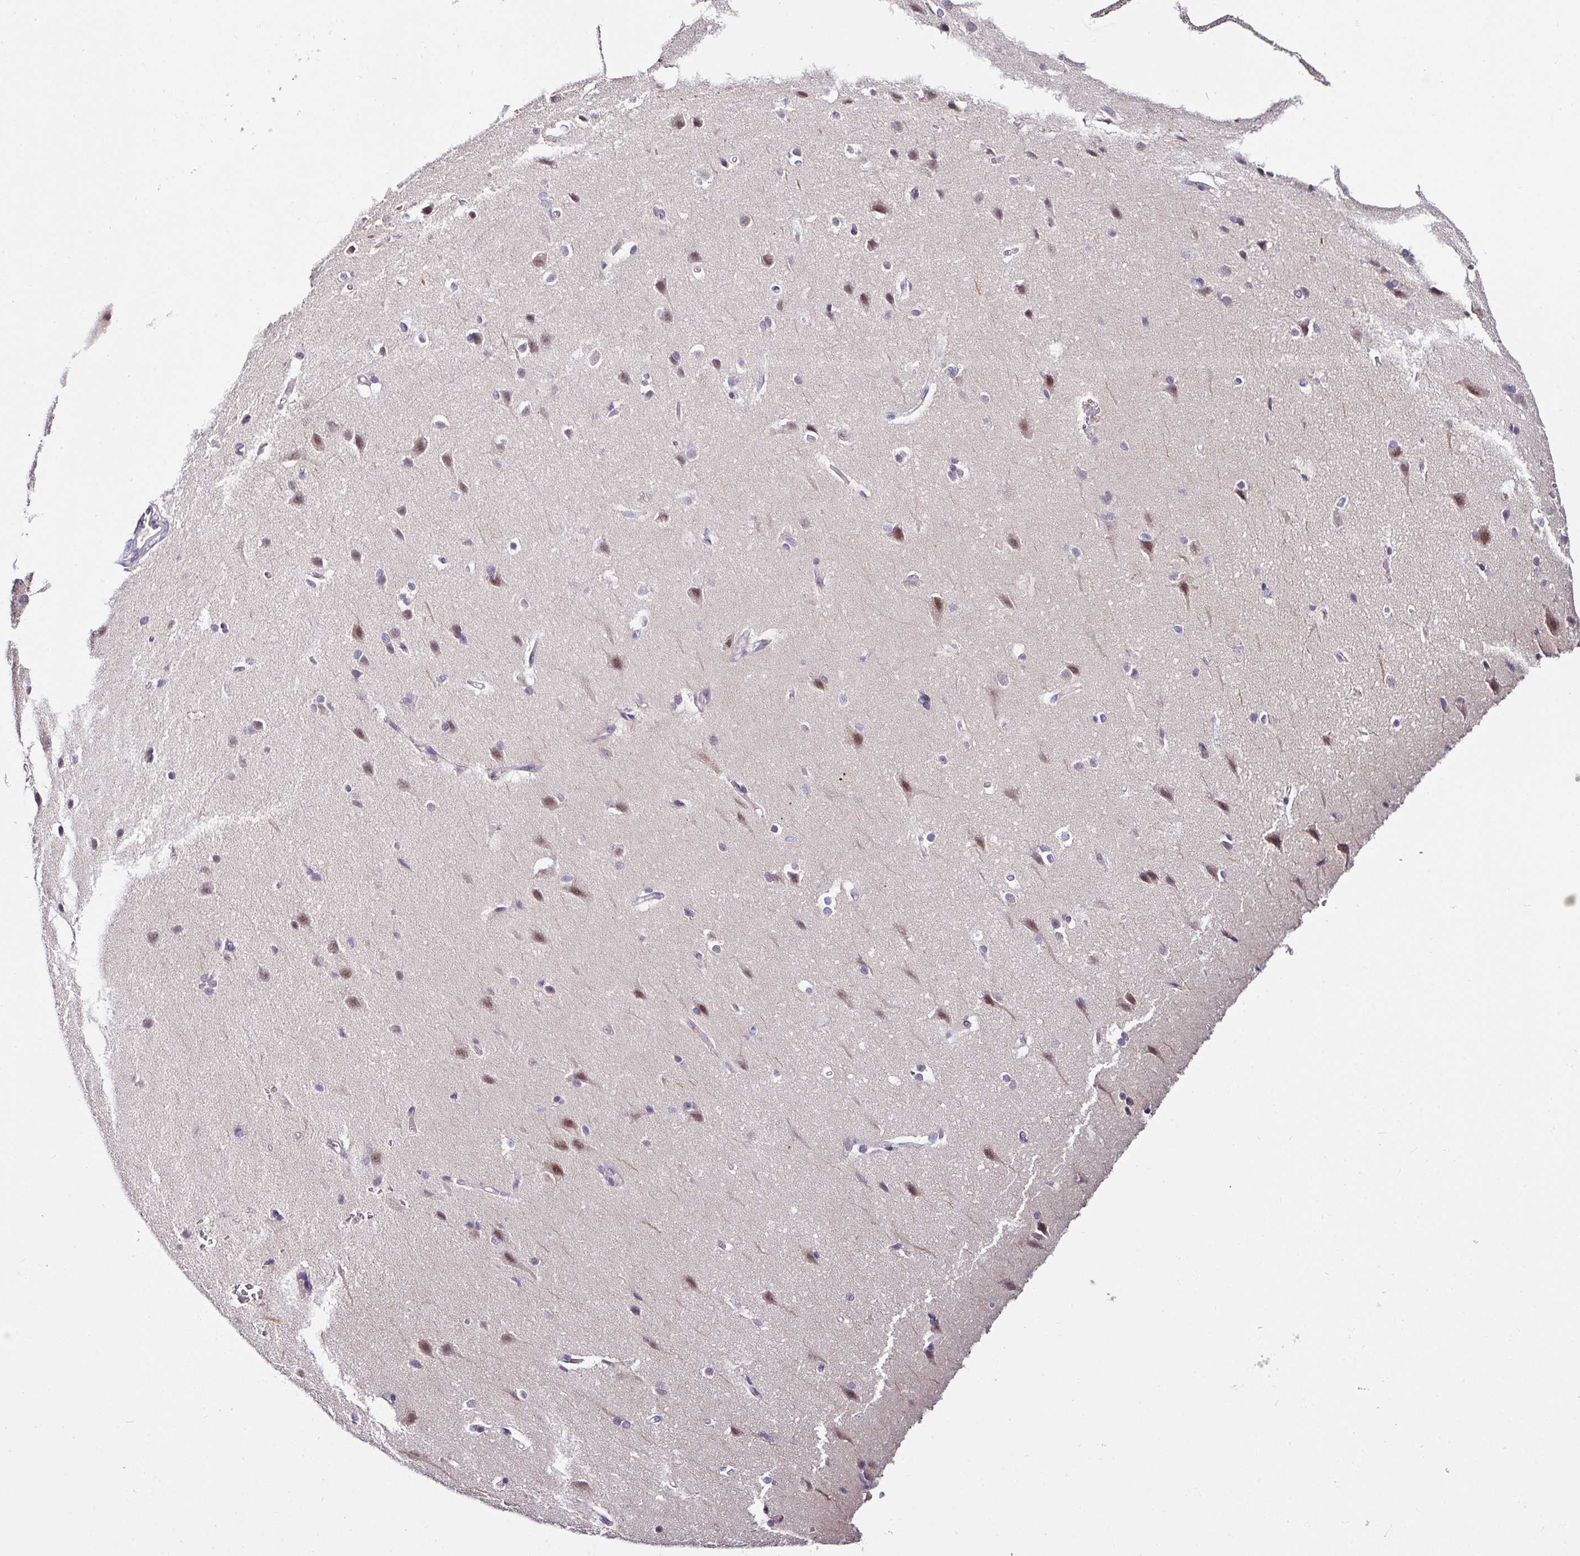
{"staining": {"intensity": "negative", "quantity": "none", "location": "none"}, "tissue": "cerebral cortex", "cell_type": "Endothelial cells", "image_type": "normal", "snomed": [{"axis": "morphology", "description": "Normal tissue, NOS"}, {"axis": "topography", "description": "Cerebral cortex"}], "caption": "Immunohistochemistry (IHC) photomicrograph of unremarkable human cerebral cortex stained for a protein (brown), which reveals no expression in endothelial cells.", "gene": "NAPSA", "patient": {"sex": "male", "age": 37}}